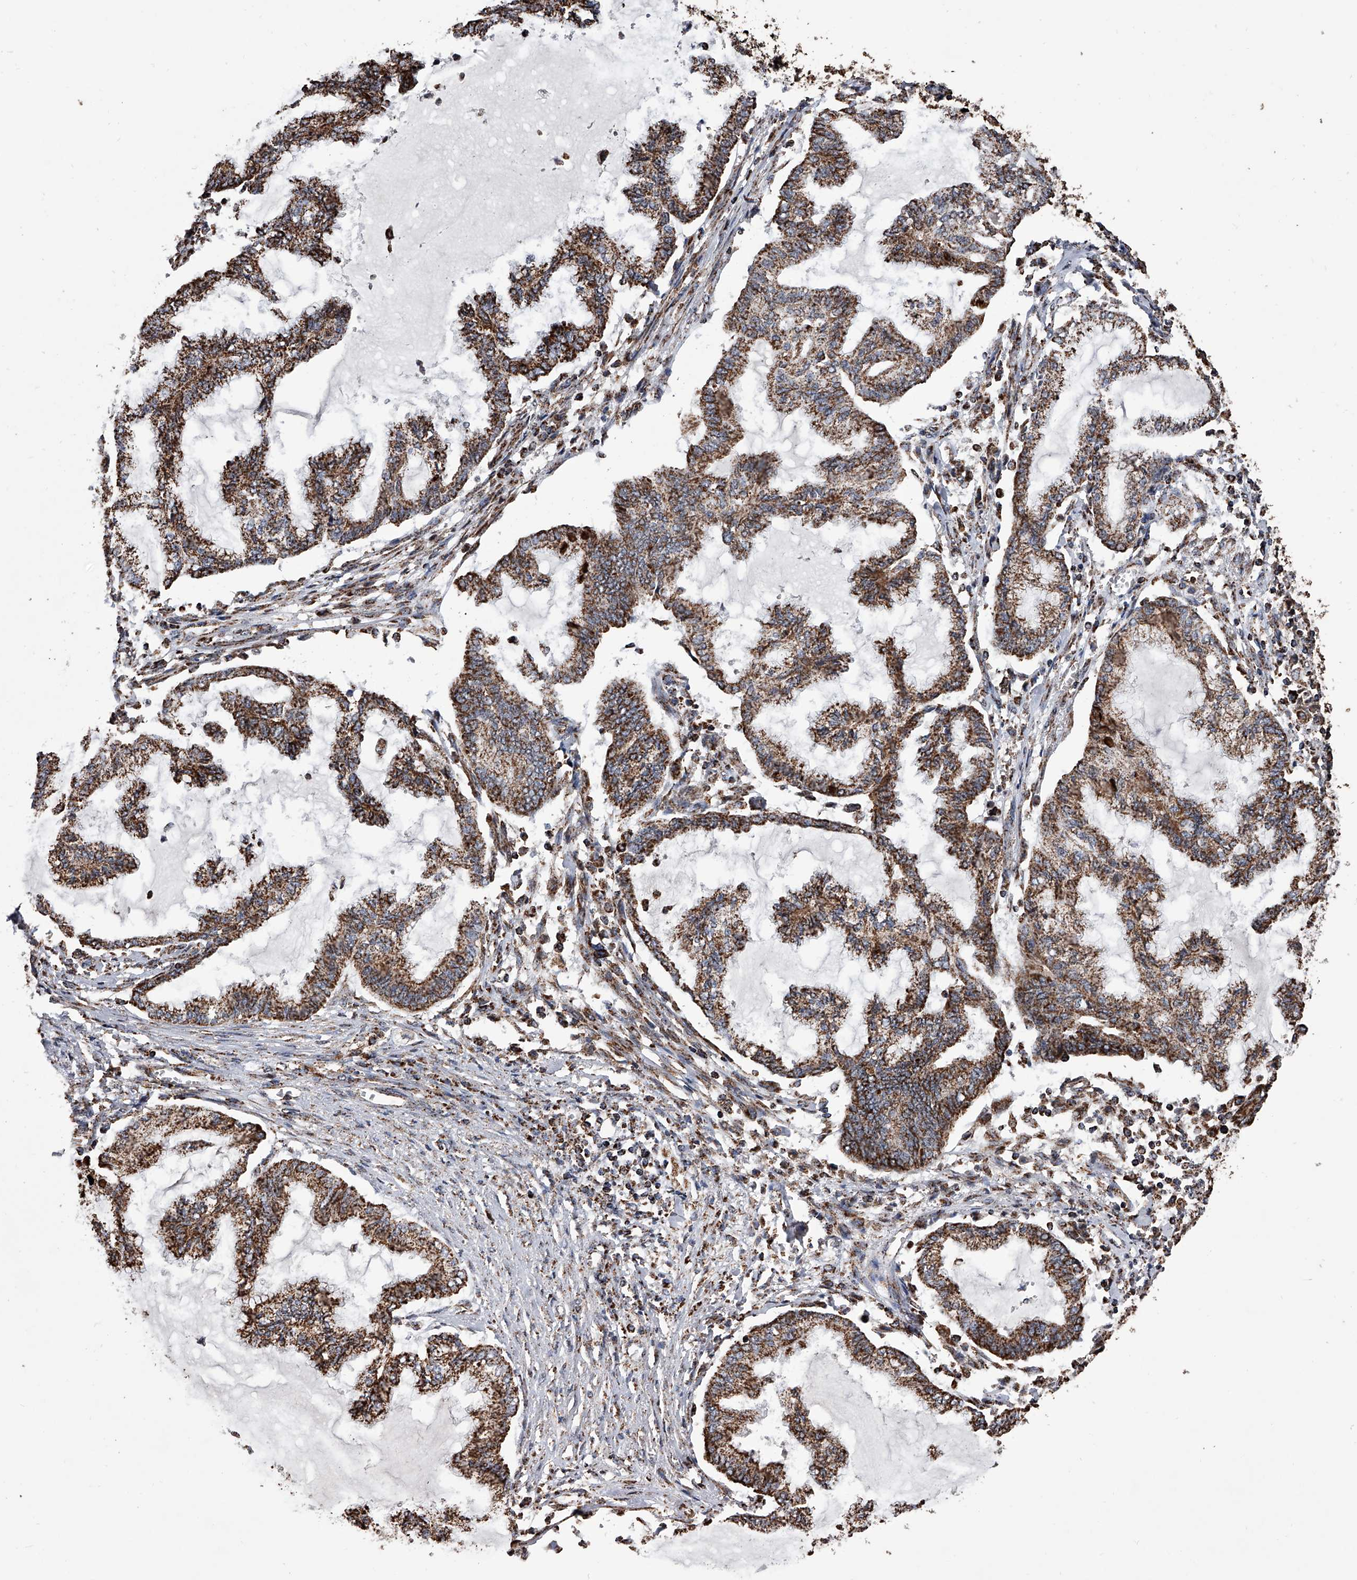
{"staining": {"intensity": "strong", "quantity": ">75%", "location": "cytoplasmic/membranous"}, "tissue": "endometrial cancer", "cell_type": "Tumor cells", "image_type": "cancer", "snomed": [{"axis": "morphology", "description": "Adenocarcinoma, NOS"}, {"axis": "topography", "description": "Endometrium"}], "caption": "Immunohistochemistry of endometrial adenocarcinoma shows high levels of strong cytoplasmic/membranous expression in about >75% of tumor cells.", "gene": "SMPDL3A", "patient": {"sex": "female", "age": 86}}